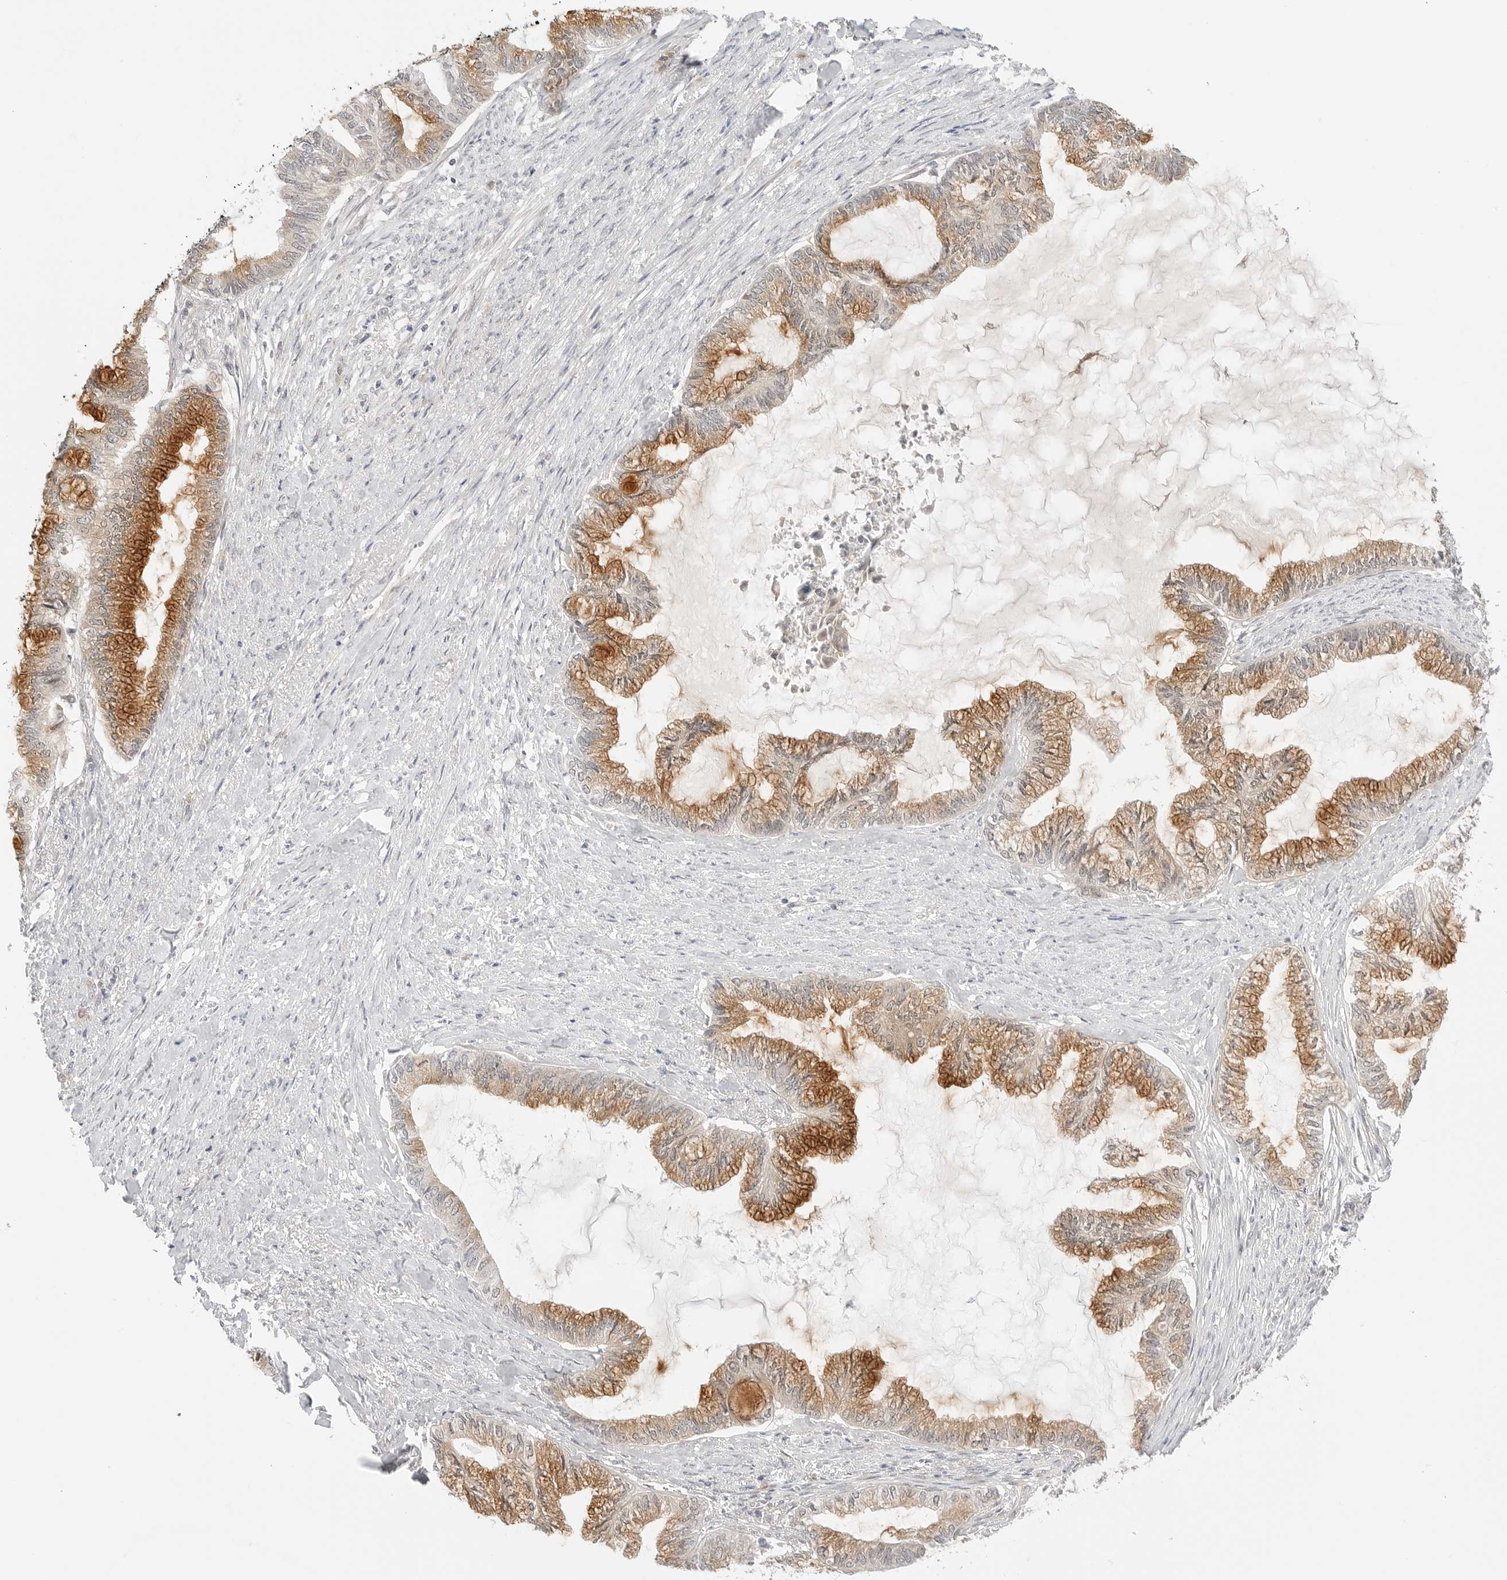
{"staining": {"intensity": "moderate", "quantity": ">75%", "location": "cytoplasmic/membranous"}, "tissue": "endometrial cancer", "cell_type": "Tumor cells", "image_type": "cancer", "snomed": [{"axis": "morphology", "description": "Adenocarcinoma, NOS"}, {"axis": "topography", "description": "Endometrium"}], "caption": "A medium amount of moderate cytoplasmic/membranous positivity is appreciated in approximately >75% of tumor cells in endometrial adenocarcinoma tissue.", "gene": "TCP1", "patient": {"sex": "female", "age": 86}}